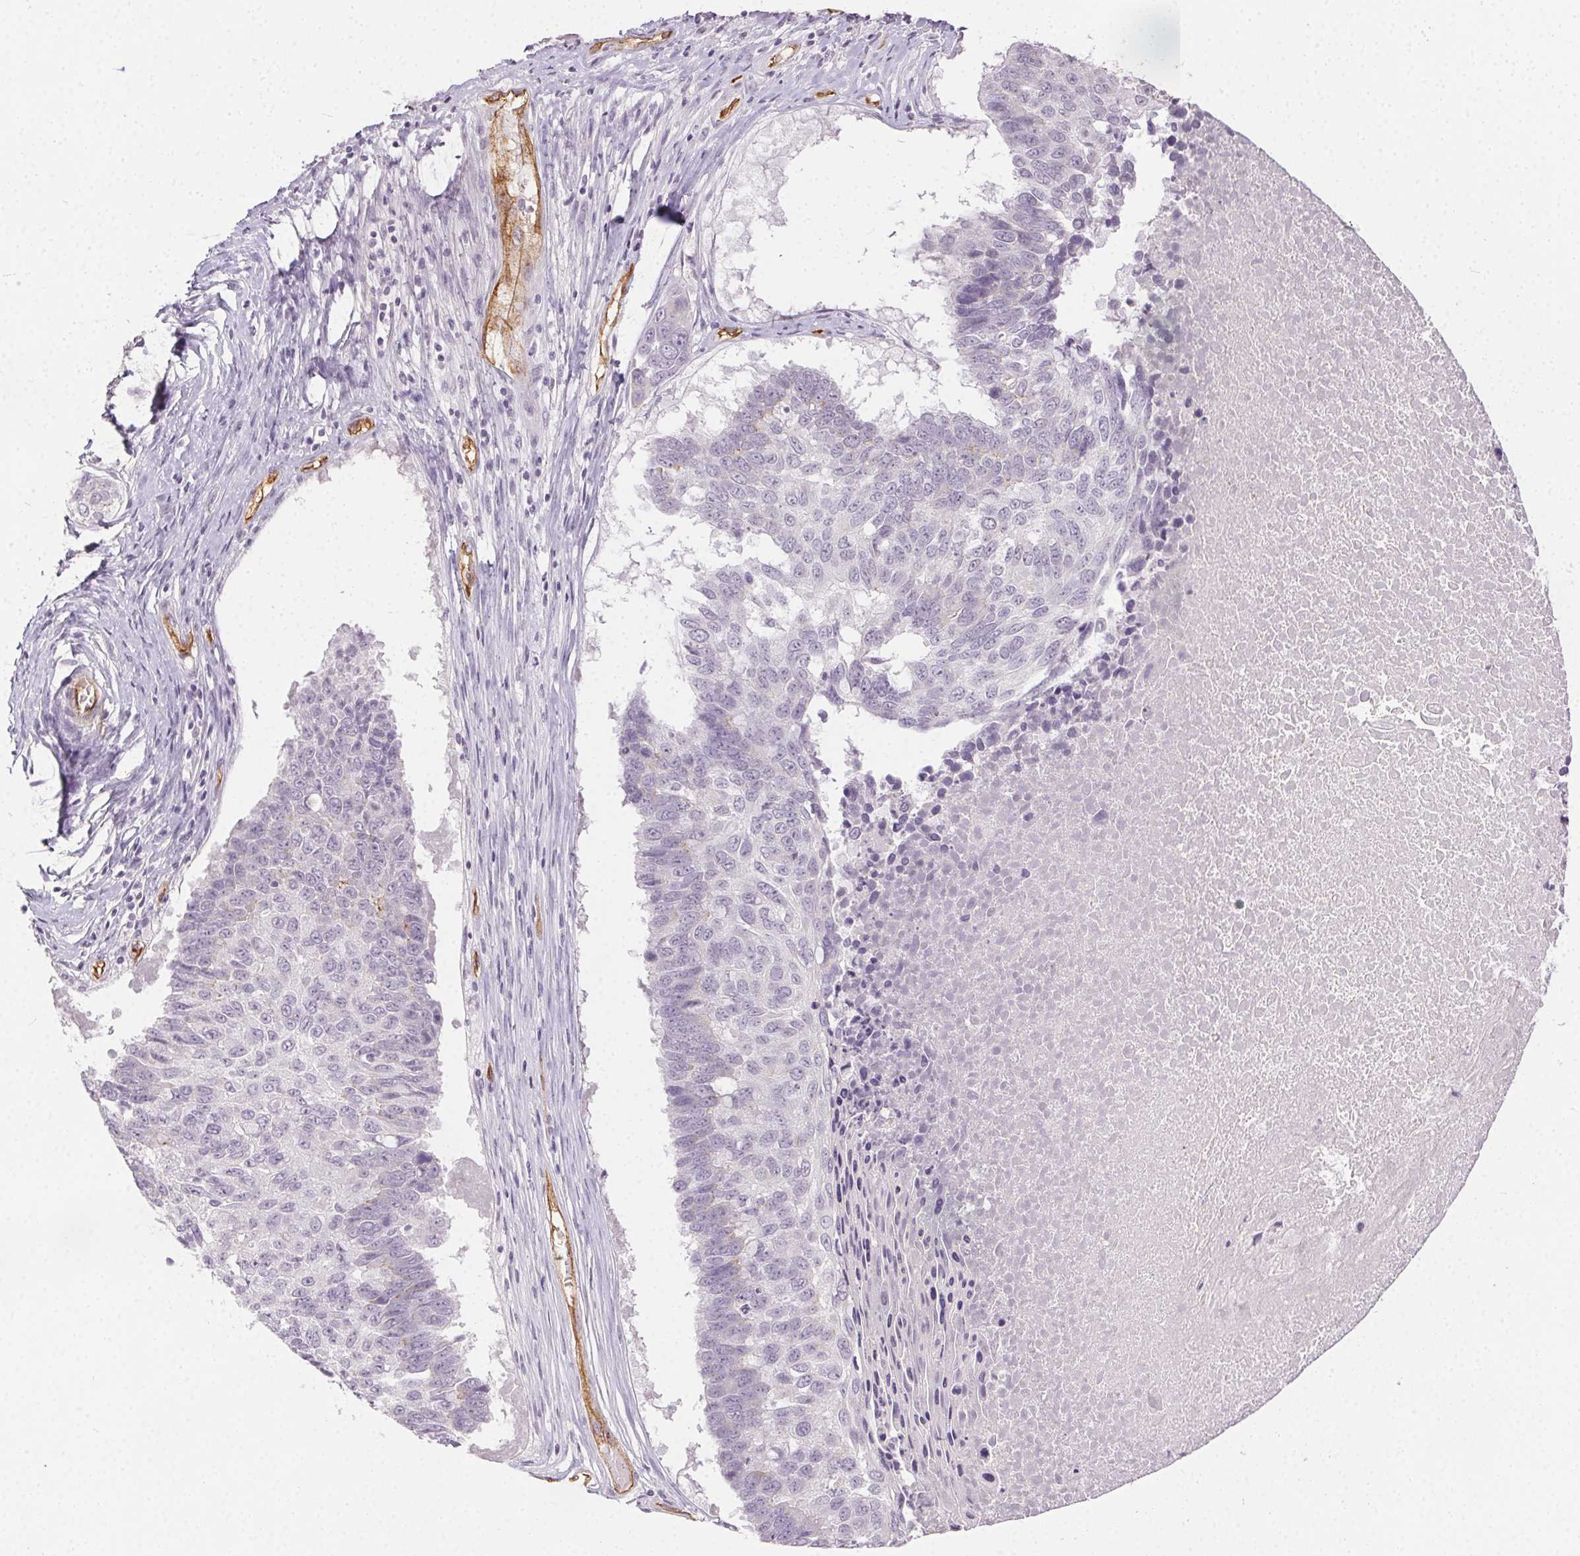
{"staining": {"intensity": "negative", "quantity": "none", "location": "none"}, "tissue": "lung cancer", "cell_type": "Tumor cells", "image_type": "cancer", "snomed": [{"axis": "morphology", "description": "Squamous cell carcinoma, NOS"}, {"axis": "topography", "description": "Lung"}], "caption": "Immunohistochemistry (IHC) photomicrograph of neoplastic tissue: human lung cancer stained with DAB demonstrates no significant protein staining in tumor cells.", "gene": "PODXL", "patient": {"sex": "male", "age": 73}}